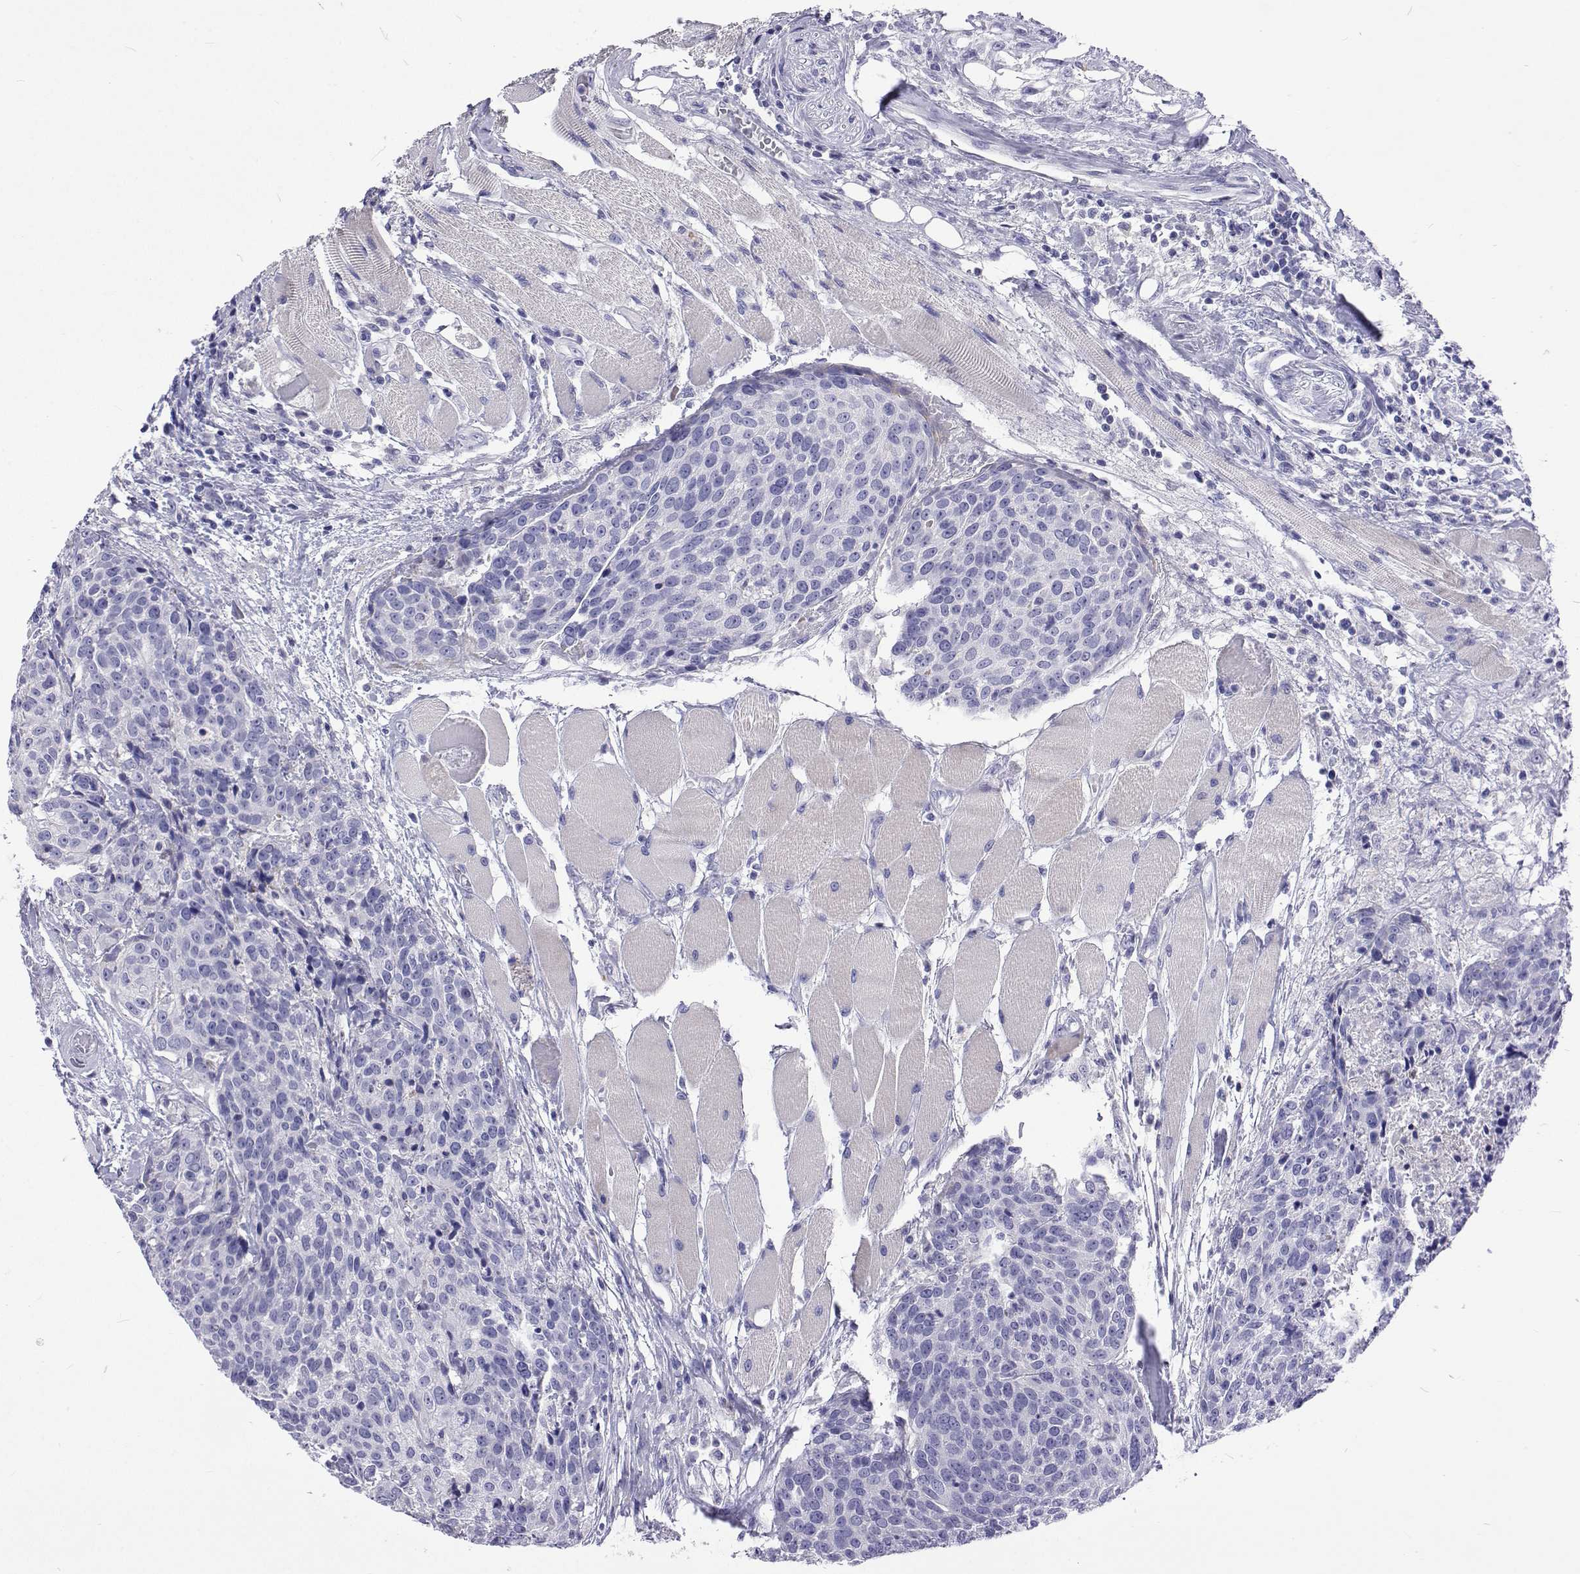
{"staining": {"intensity": "negative", "quantity": "none", "location": "none"}, "tissue": "head and neck cancer", "cell_type": "Tumor cells", "image_type": "cancer", "snomed": [{"axis": "morphology", "description": "Squamous cell carcinoma, NOS"}, {"axis": "topography", "description": "Oral tissue"}, {"axis": "topography", "description": "Head-Neck"}], "caption": "The photomicrograph shows no significant positivity in tumor cells of head and neck squamous cell carcinoma.", "gene": "UMODL1", "patient": {"sex": "male", "age": 64}}